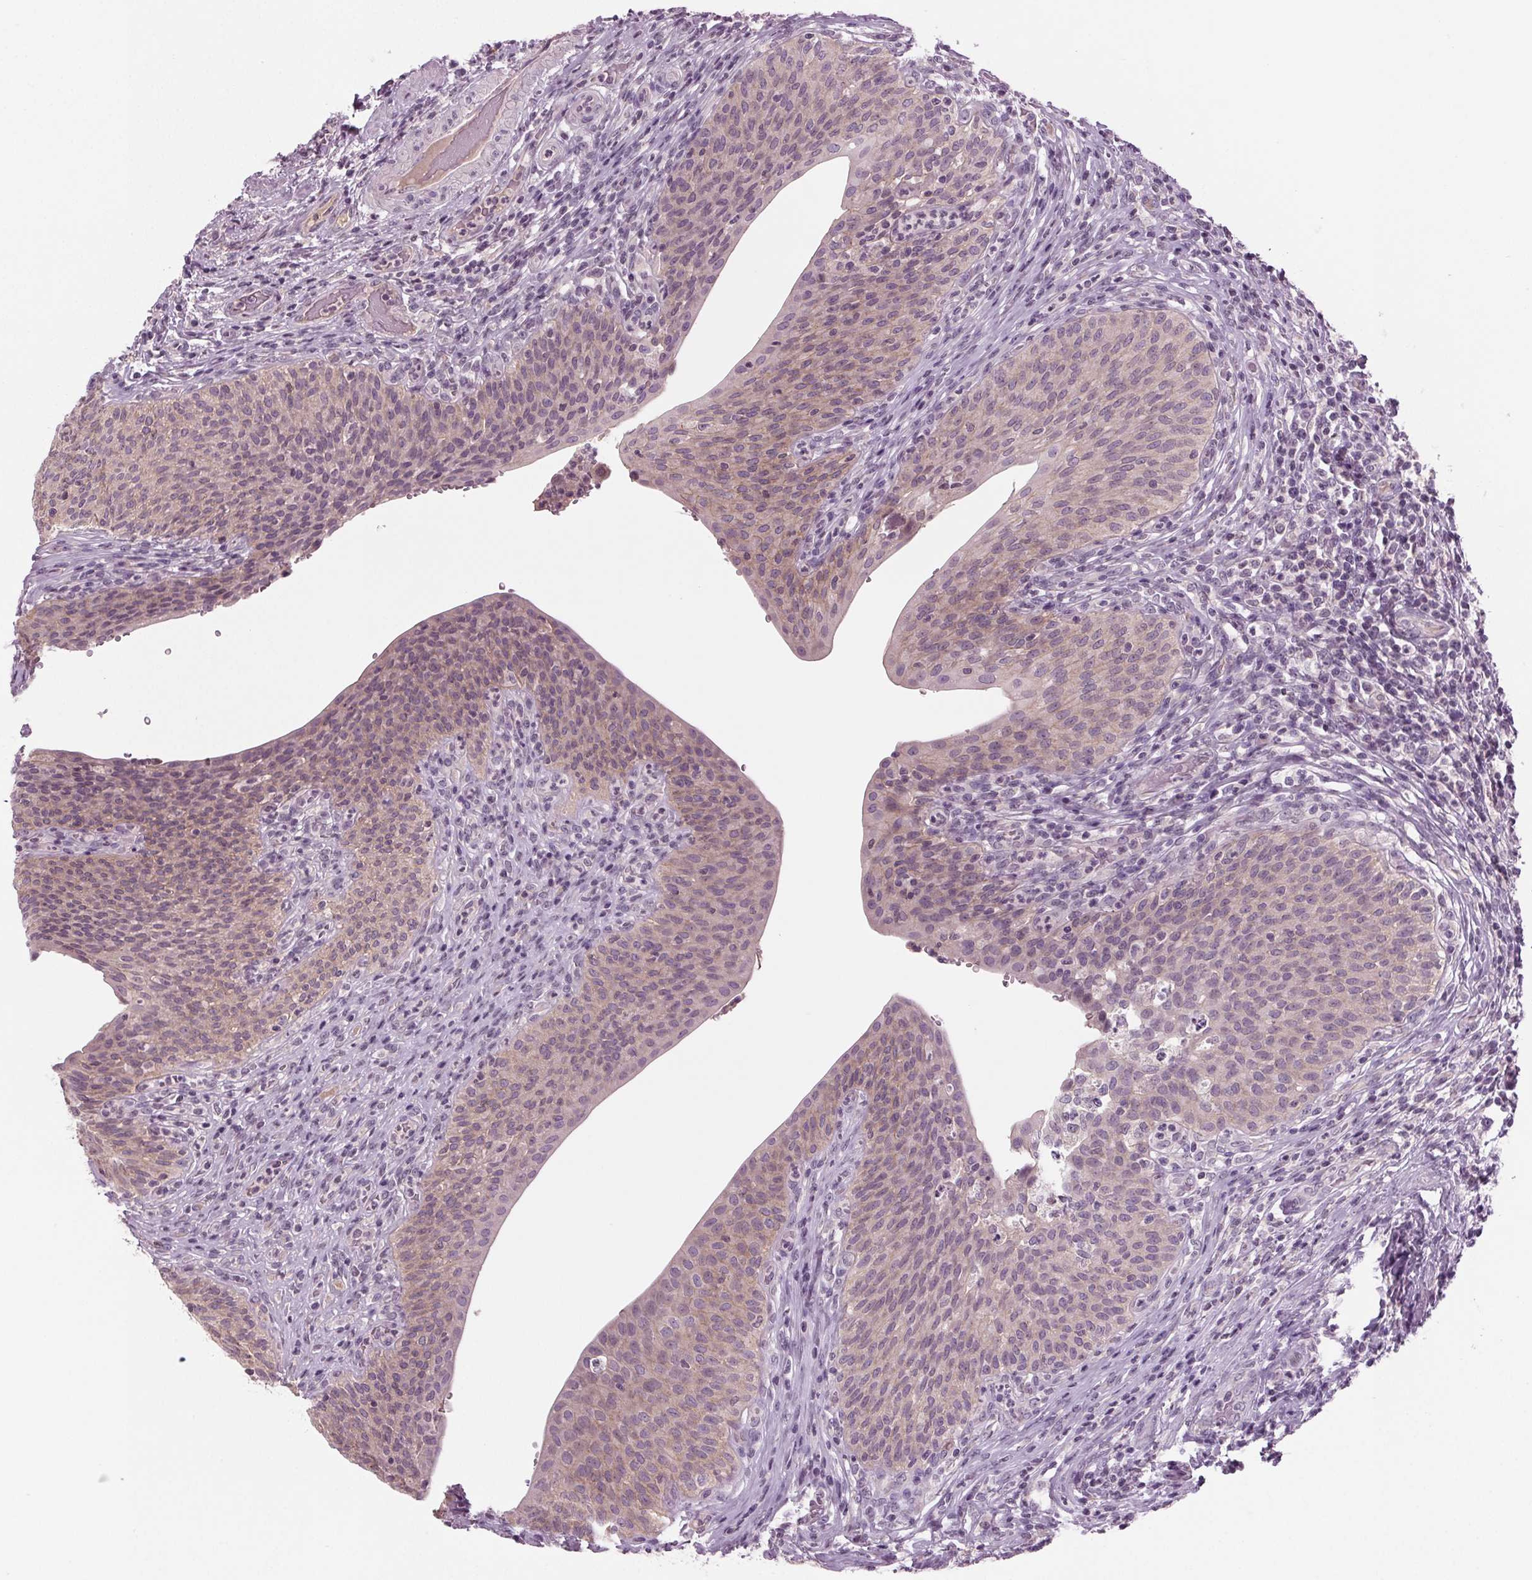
{"staining": {"intensity": "weak", "quantity": "25%-75%", "location": "cytoplasmic/membranous"}, "tissue": "urinary bladder", "cell_type": "Urothelial cells", "image_type": "normal", "snomed": [{"axis": "morphology", "description": "Normal tissue, NOS"}, {"axis": "topography", "description": "Urinary bladder"}, {"axis": "topography", "description": "Peripheral nerve tissue"}], "caption": "IHC staining of unremarkable urinary bladder, which displays low levels of weak cytoplasmic/membranous expression in about 25%-75% of urothelial cells indicating weak cytoplasmic/membranous protein staining. The staining was performed using DAB (3,3'-diaminobenzidine) (brown) for protein detection and nuclei were counterstained in hematoxylin (blue).", "gene": "BHLHE22", "patient": {"sex": "male", "age": 66}}